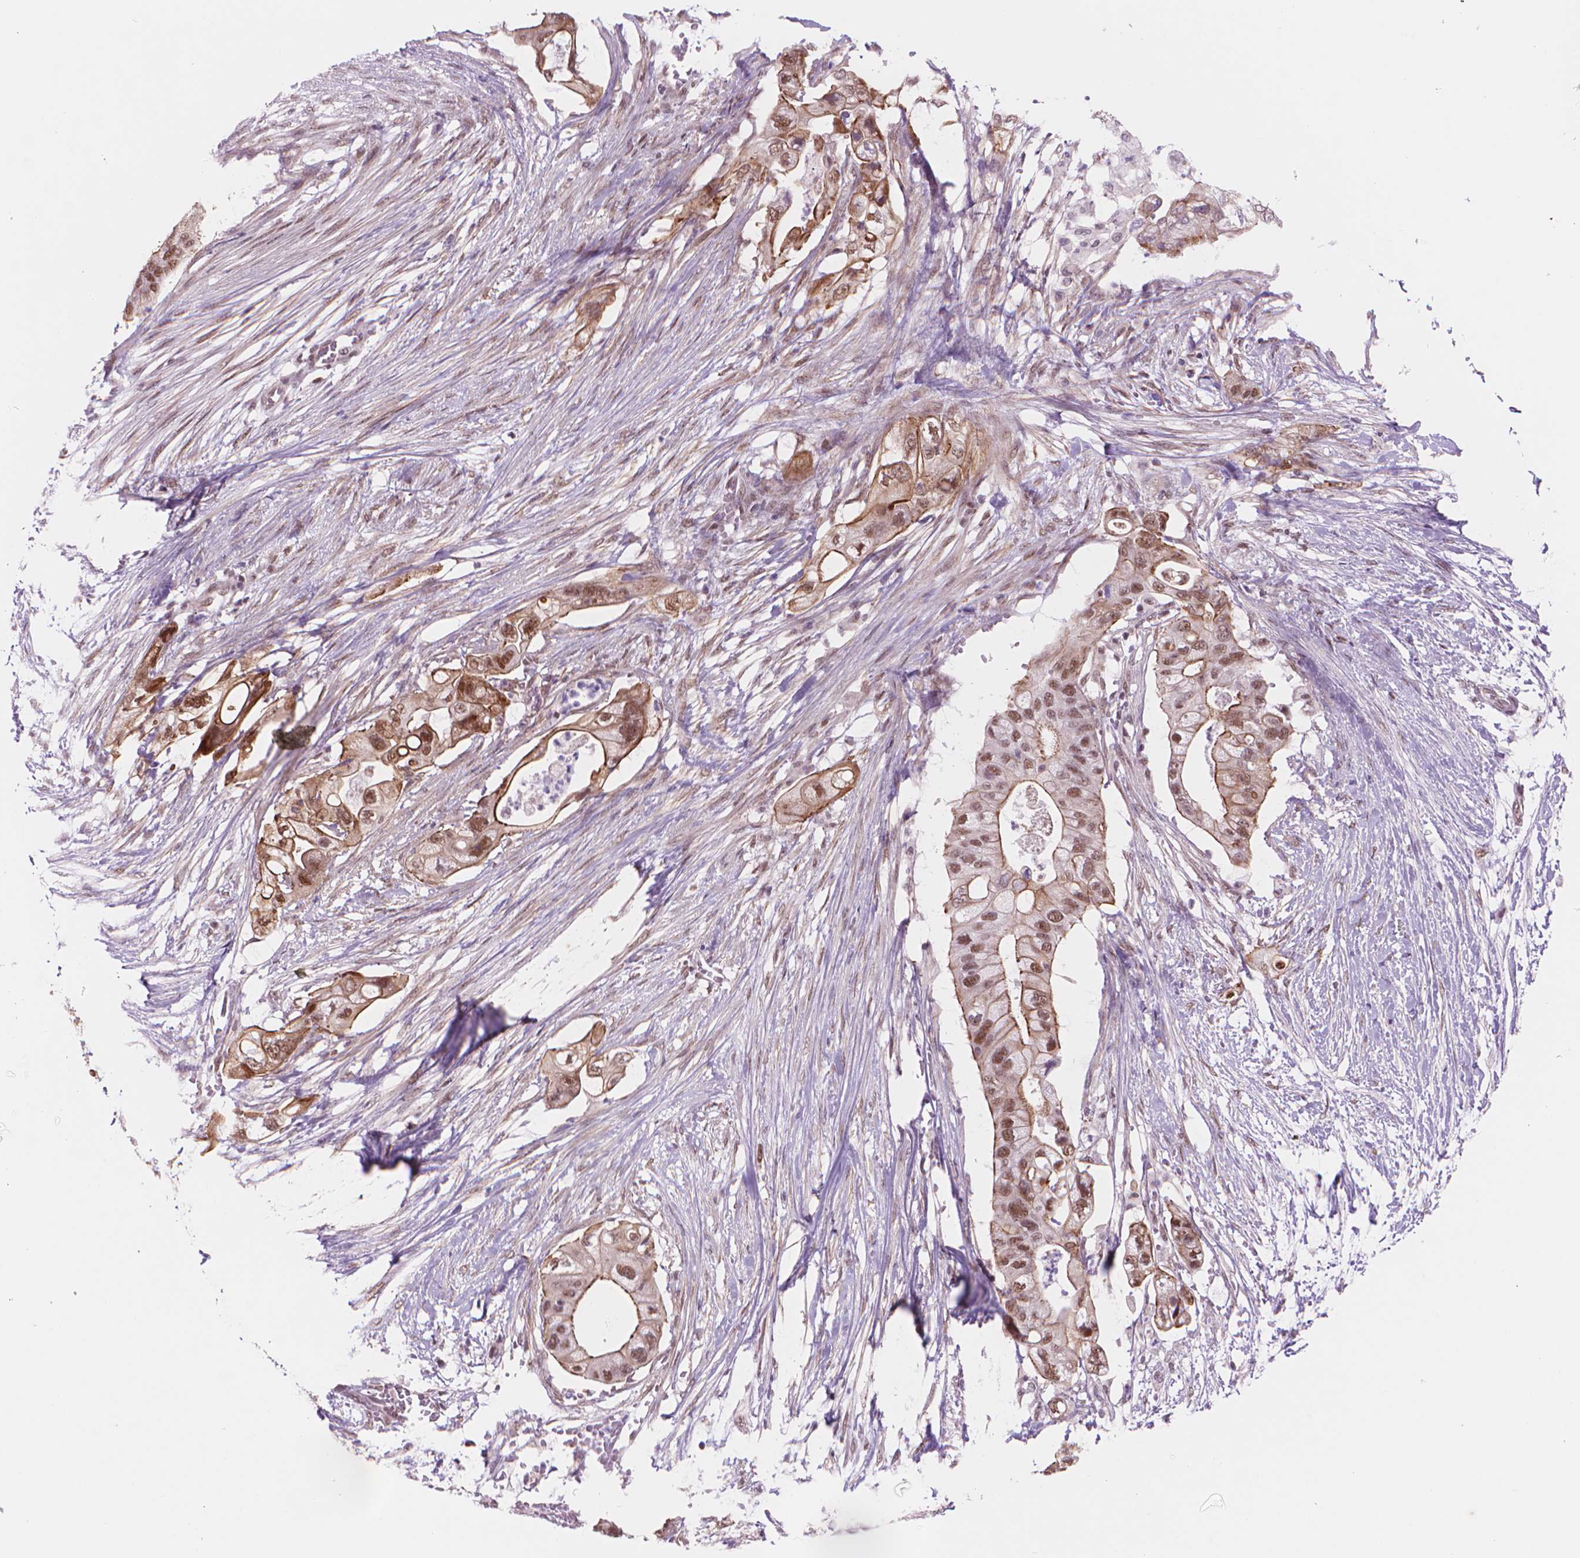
{"staining": {"intensity": "moderate", "quantity": ">75%", "location": "cytoplasmic/membranous,nuclear"}, "tissue": "pancreatic cancer", "cell_type": "Tumor cells", "image_type": "cancer", "snomed": [{"axis": "morphology", "description": "Adenocarcinoma, NOS"}, {"axis": "topography", "description": "Pancreas"}], "caption": "High-magnification brightfield microscopy of adenocarcinoma (pancreatic) stained with DAB (brown) and counterstained with hematoxylin (blue). tumor cells exhibit moderate cytoplasmic/membranous and nuclear positivity is identified in about>75% of cells.", "gene": "POLR3D", "patient": {"sex": "female", "age": 72}}